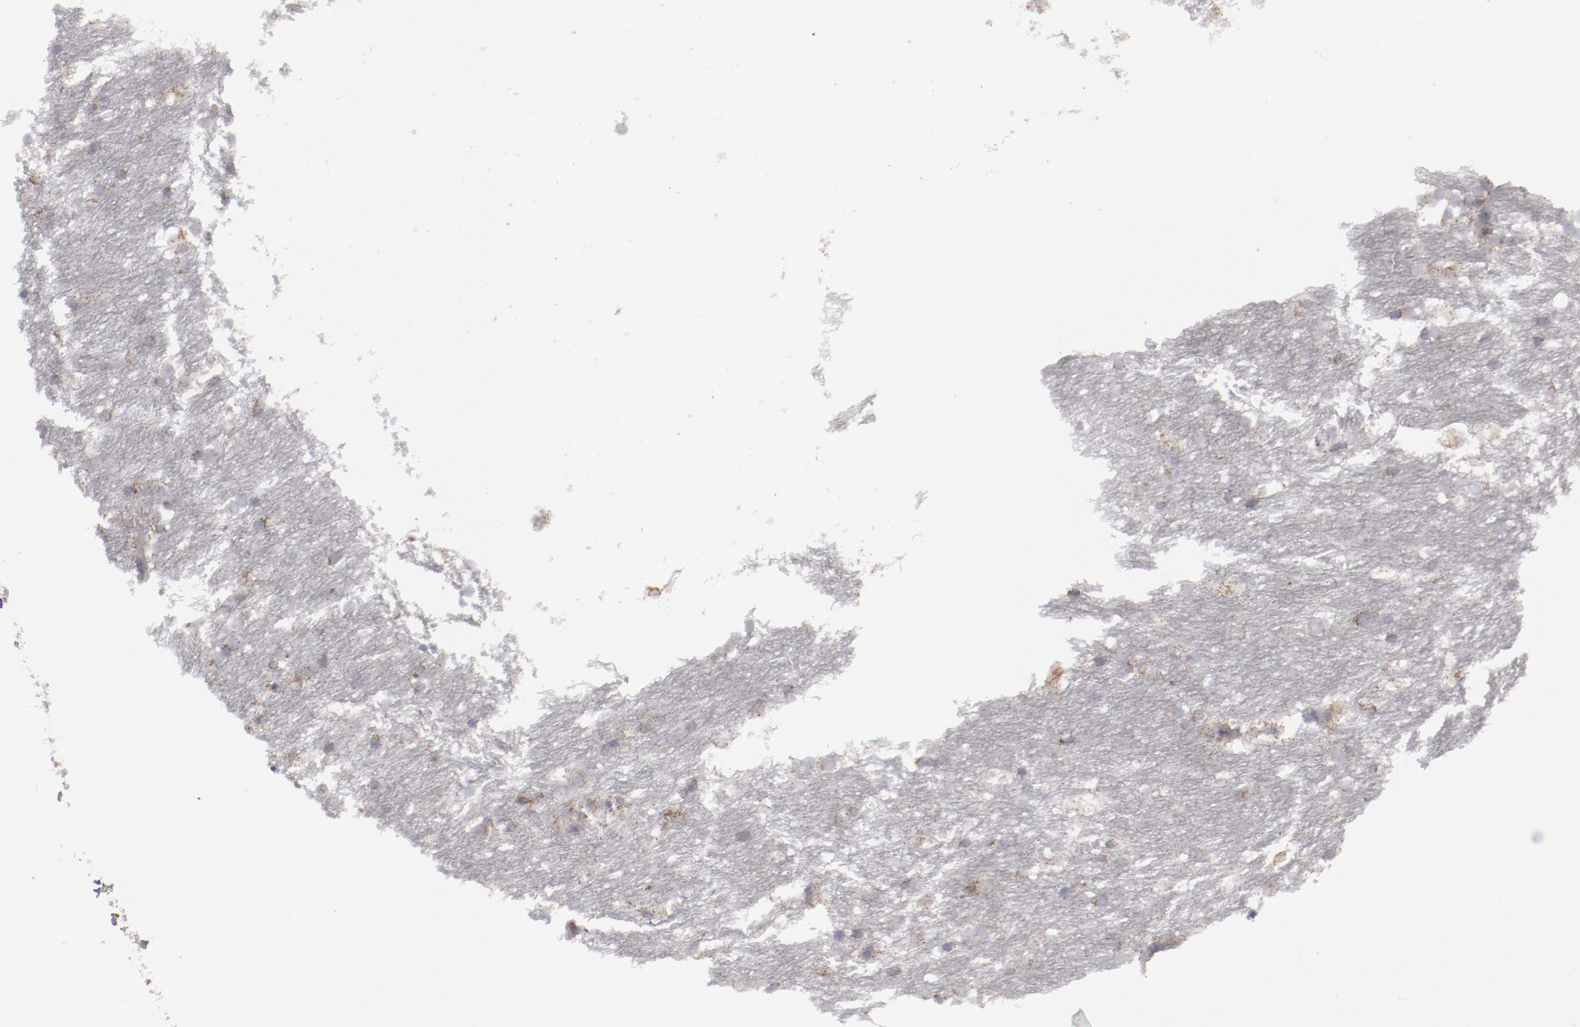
{"staining": {"intensity": "weak", "quantity": "<25%", "location": "cytoplasmic/membranous"}, "tissue": "caudate", "cell_type": "Glial cells", "image_type": "normal", "snomed": [{"axis": "morphology", "description": "Normal tissue, NOS"}, {"axis": "topography", "description": "Lateral ventricle wall"}], "caption": "Immunohistochemical staining of benign caudate demonstrates no significant expression in glial cells.", "gene": "MYOM2", "patient": {"sex": "female", "age": 19}}